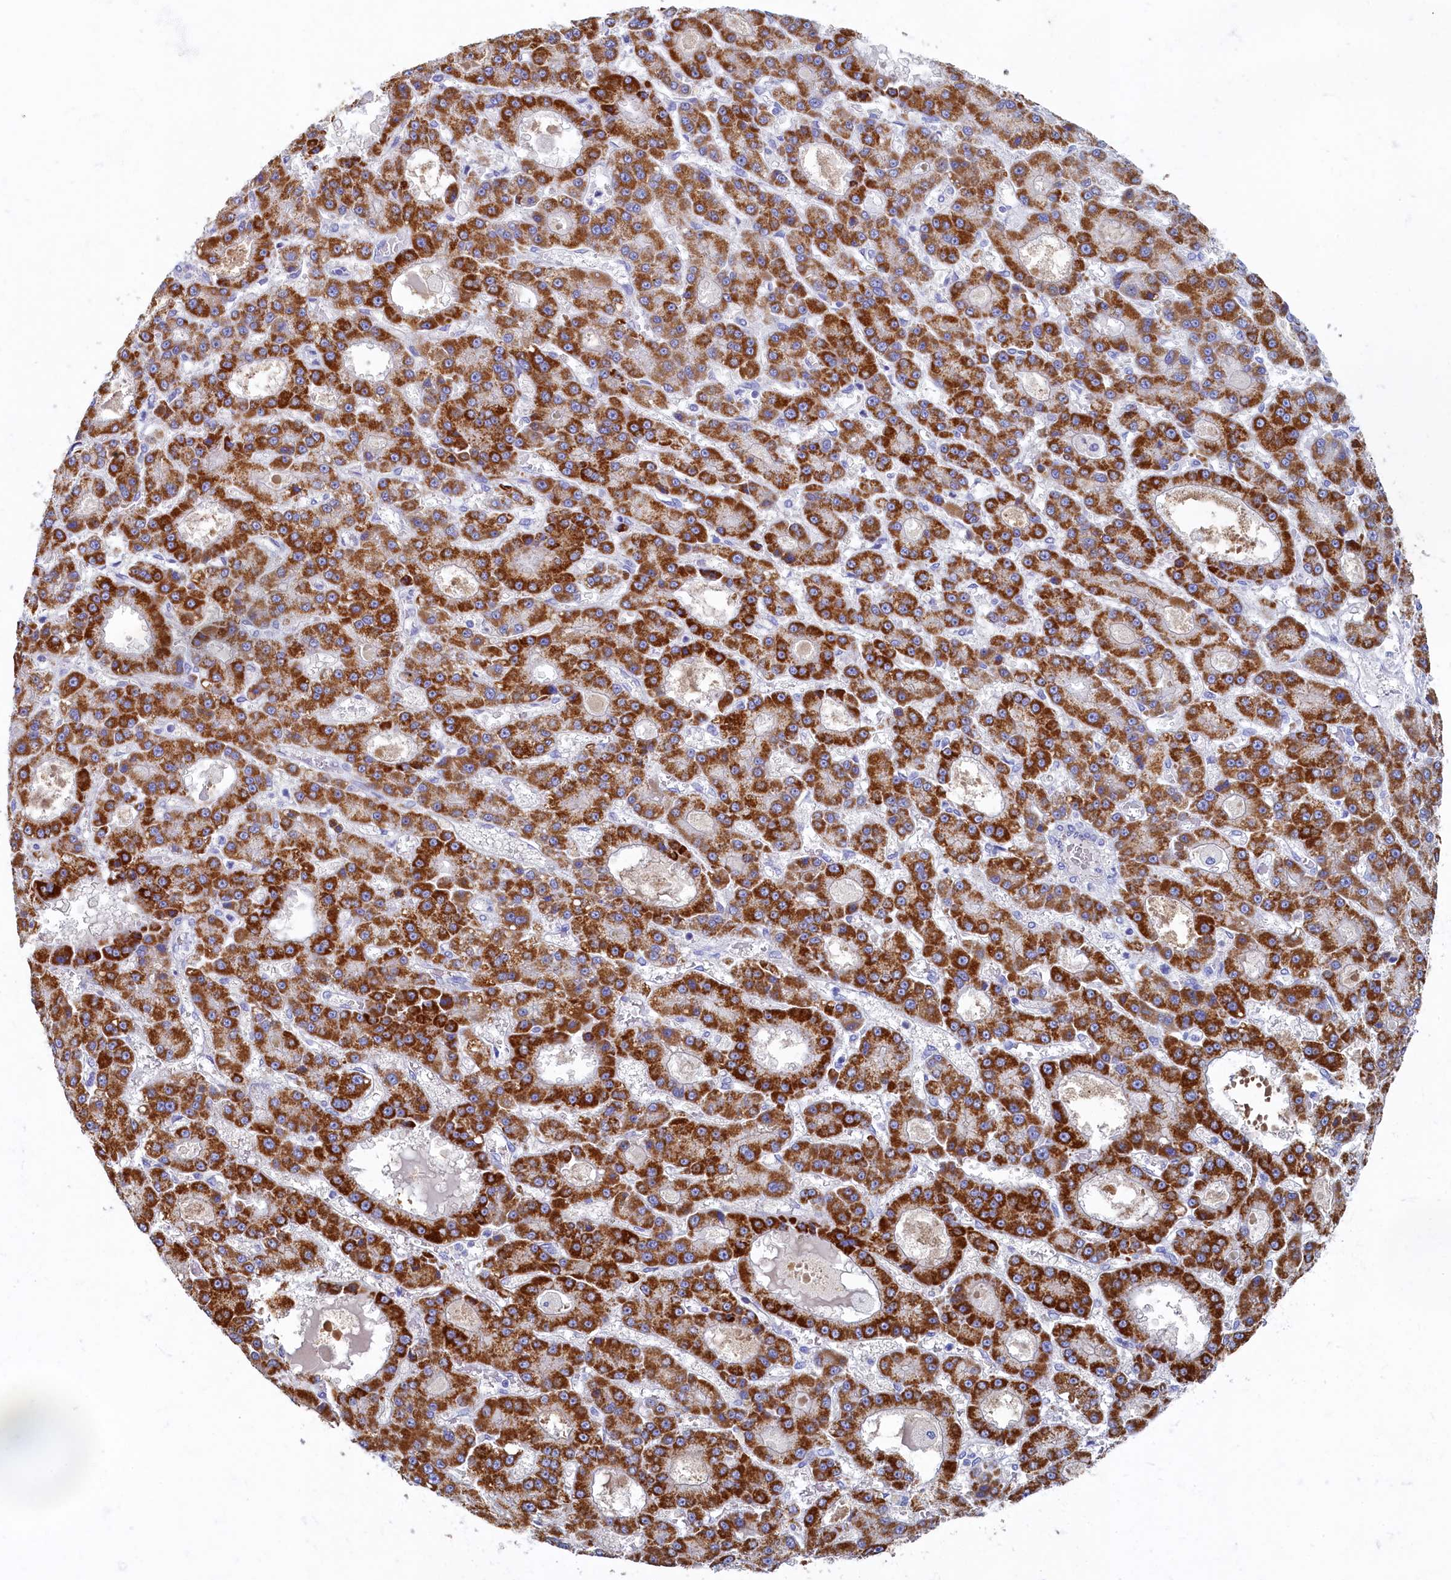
{"staining": {"intensity": "strong", "quantity": ">75%", "location": "cytoplasmic/membranous"}, "tissue": "liver cancer", "cell_type": "Tumor cells", "image_type": "cancer", "snomed": [{"axis": "morphology", "description": "Carcinoma, Hepatocellular, NOS"}, {"axis": "topography", "description": "Liver"}], "caption": "A brown stain shows strong cytoplasmic/membranous staining of a protein in human liver hepatocellular carcinoma tumor cells.", "gene": "OCIAD2", "patient": {"sex": "male", "age": 70}}